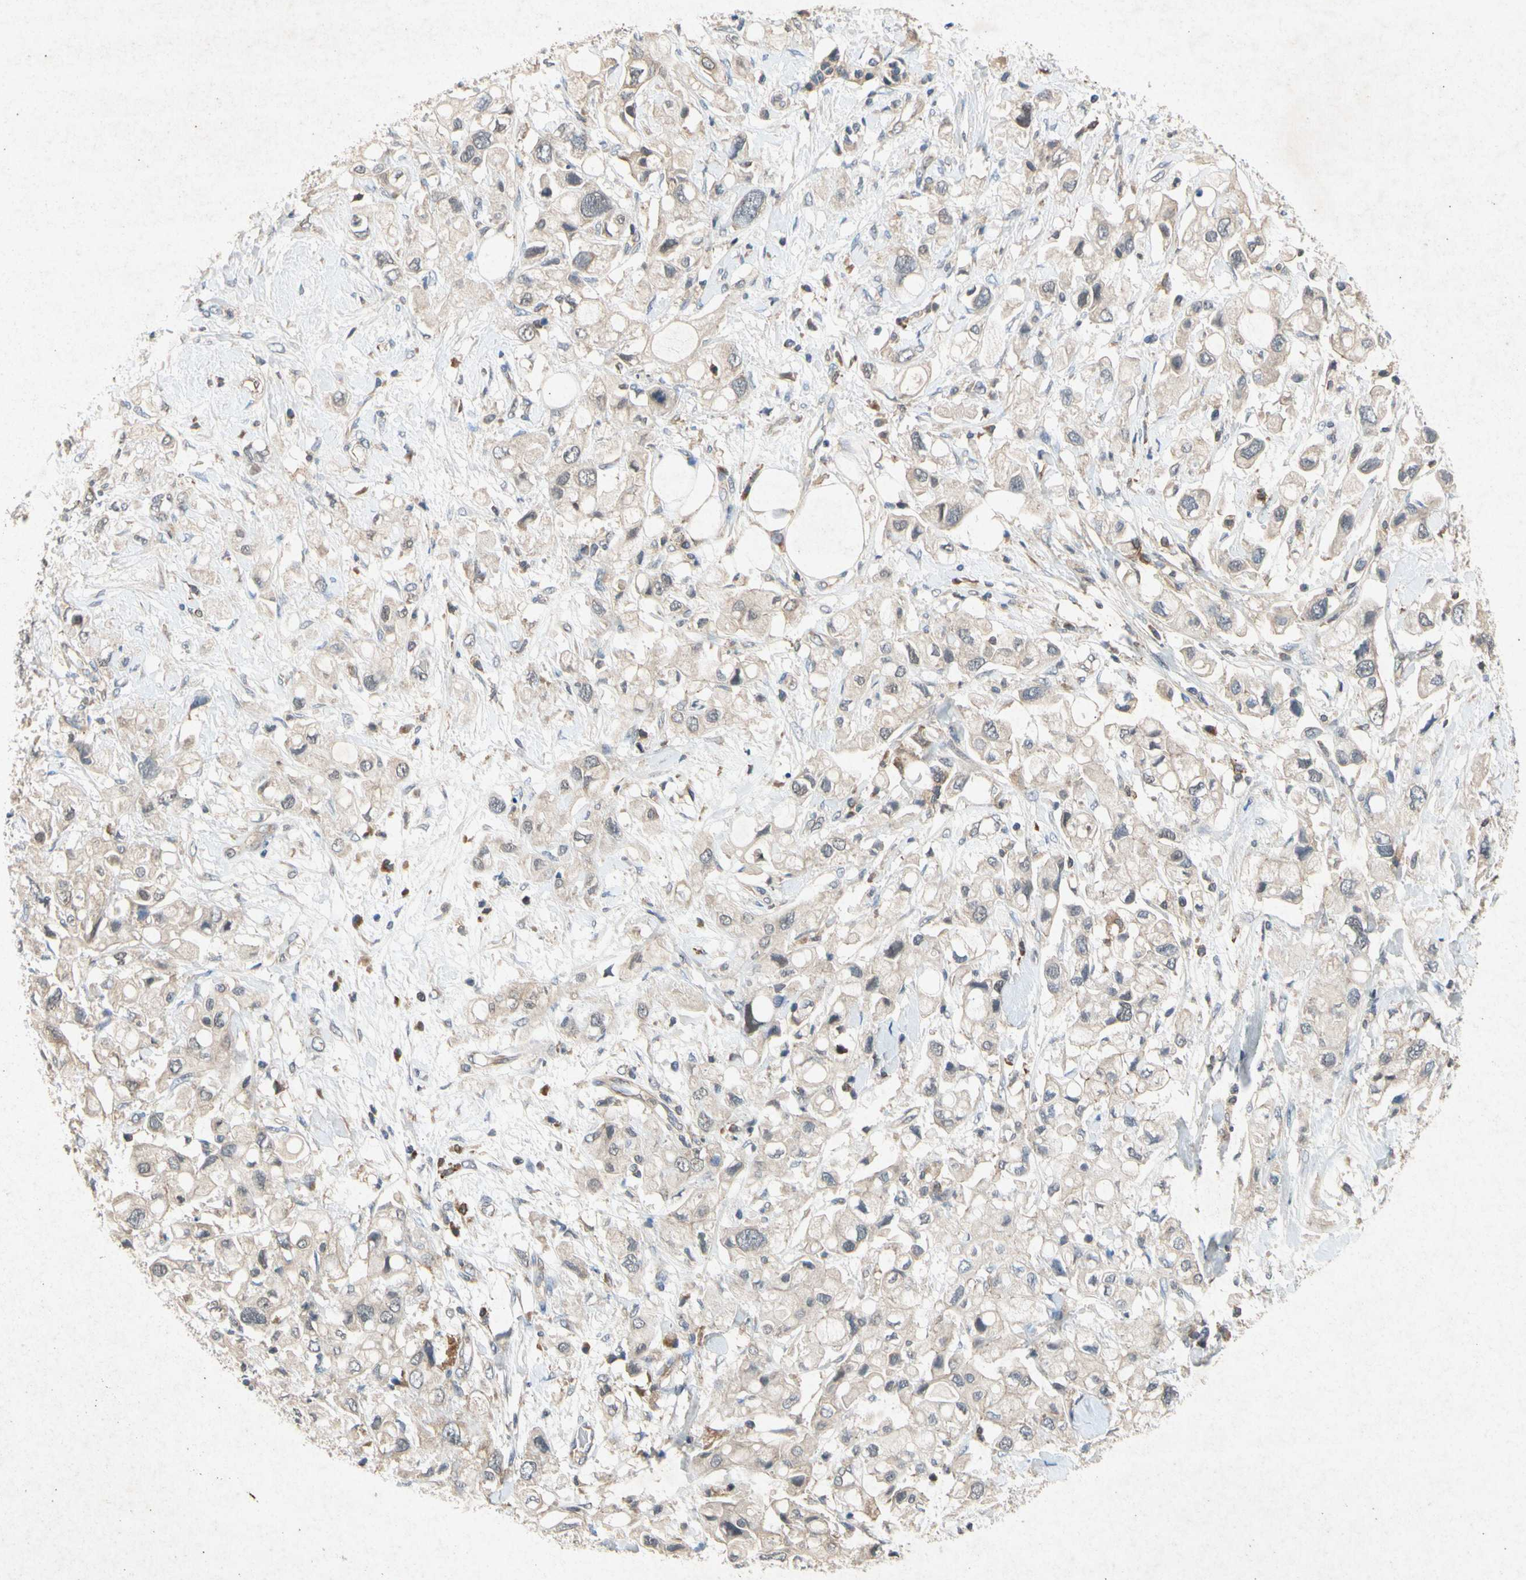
{"staining": {"intensity": "weak", "quantity": ">75%", "location": "cytoplasmic/membranous"}, "tissue": "pancreatic cancer", "cell_type": "Tumor cells", "image_type": "cancer", "snomed": [{"axis": "morphology", "description": "Adenocarcinoma, NOS"}, {"axis": "topography", "description": "Pancreas"}], "caption": "Weak cytoplasmic/membranous positivity is appreciated in approximately >75% of tumor cells in pancreatic cancer (adenocarcinoma).", "gene": "RPS6KA1", "patient": {"sex": "female", "age": 56}}